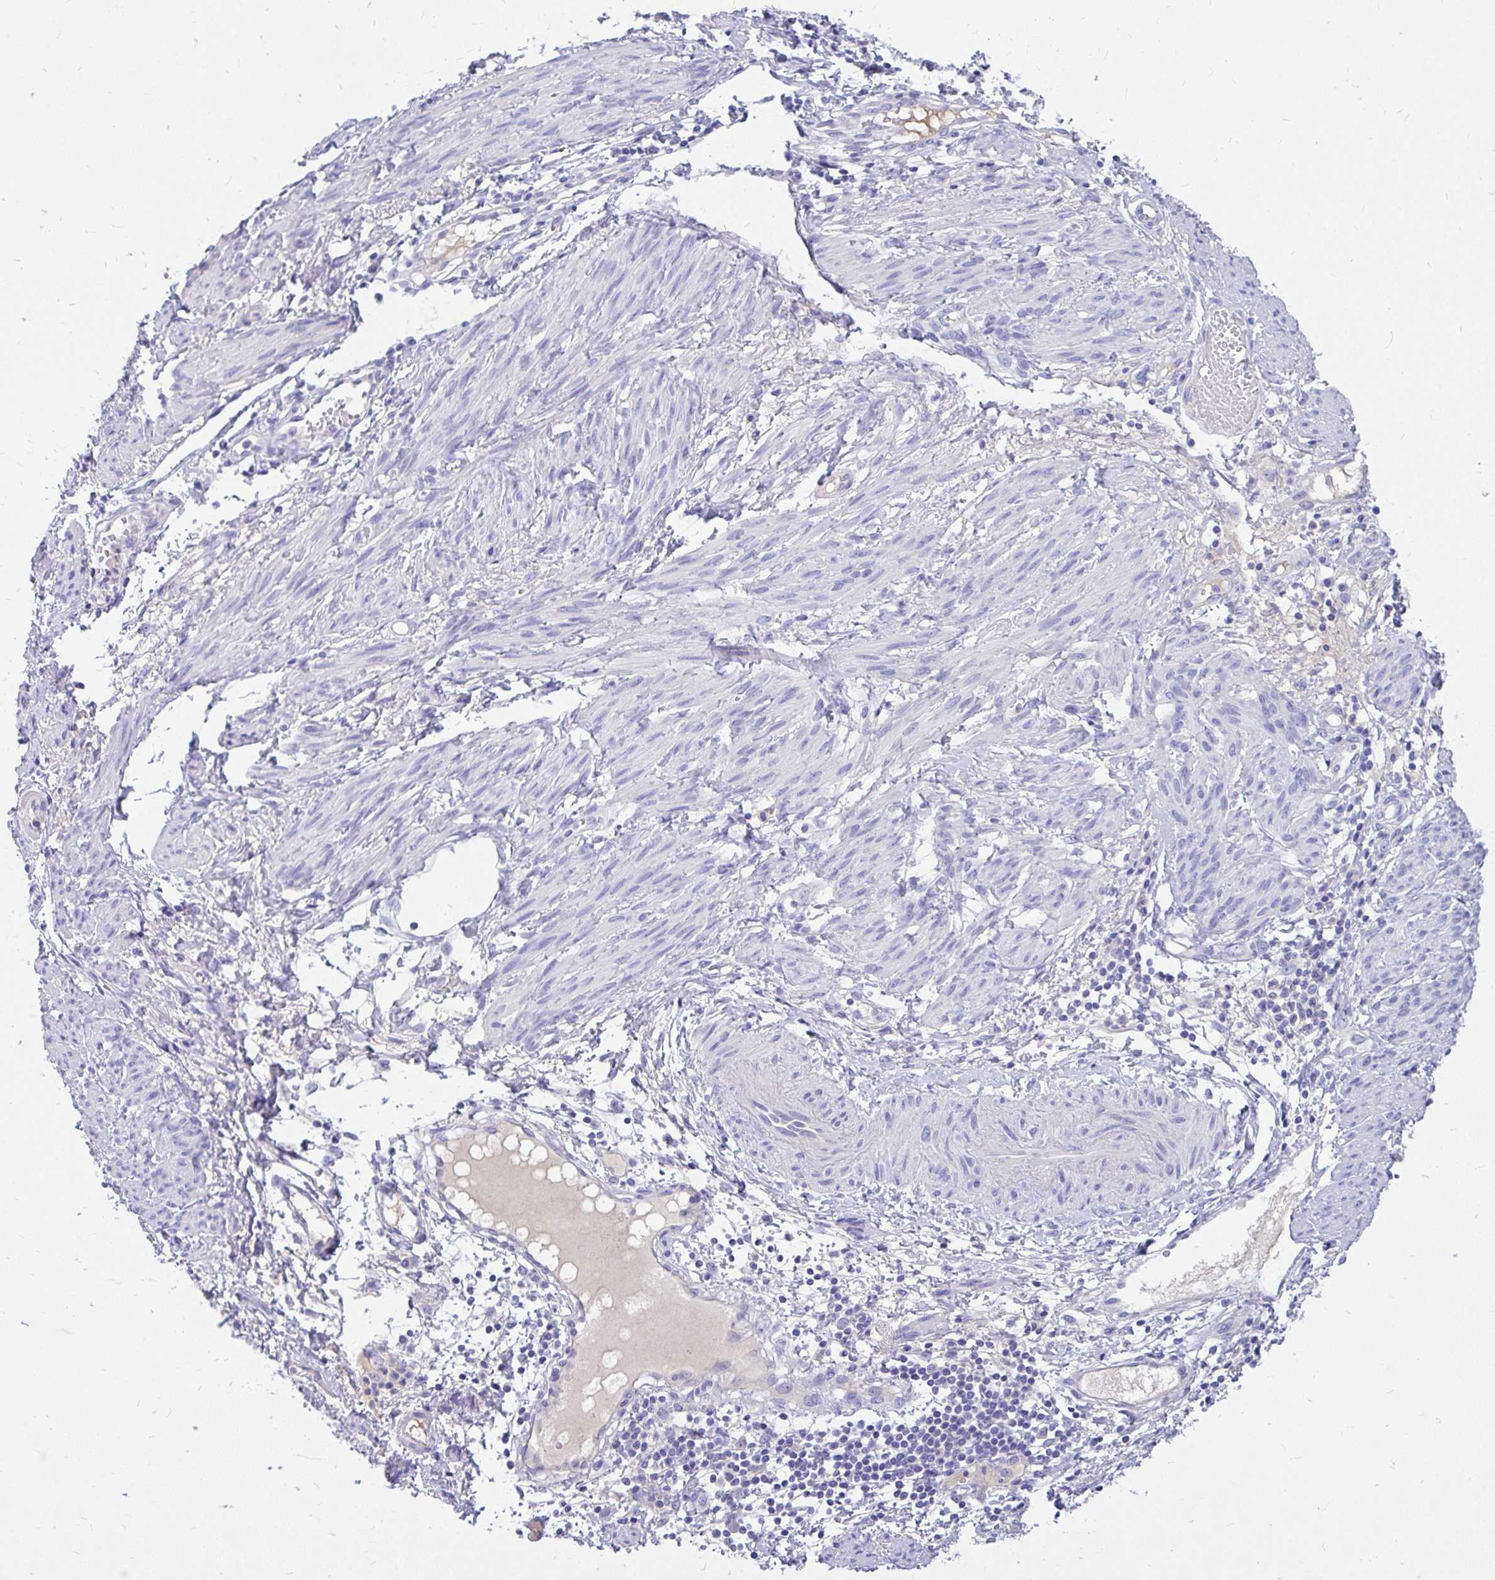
{"staining": {"intensity": "negative", "quantity": "none", "location": "none"}, "tissue": "endometrial cancer", "cell_type": "Tumor cells", "image_type": "cancer", "snomed": [{"axis": "morphology", "description": "Adenocarcinoma, NOS"}, {"axis": "topography", "description": "Endometrium"}], "caption": "High power microscopy image of an immunohistochemistry (IHC) photomicrograph of endometrial cancer (adenocarcinoma), revealing no significant positivity in tumor cells.", "gene": "MAP1LC3A", "patient": {"sex": "female", "age": 65}}